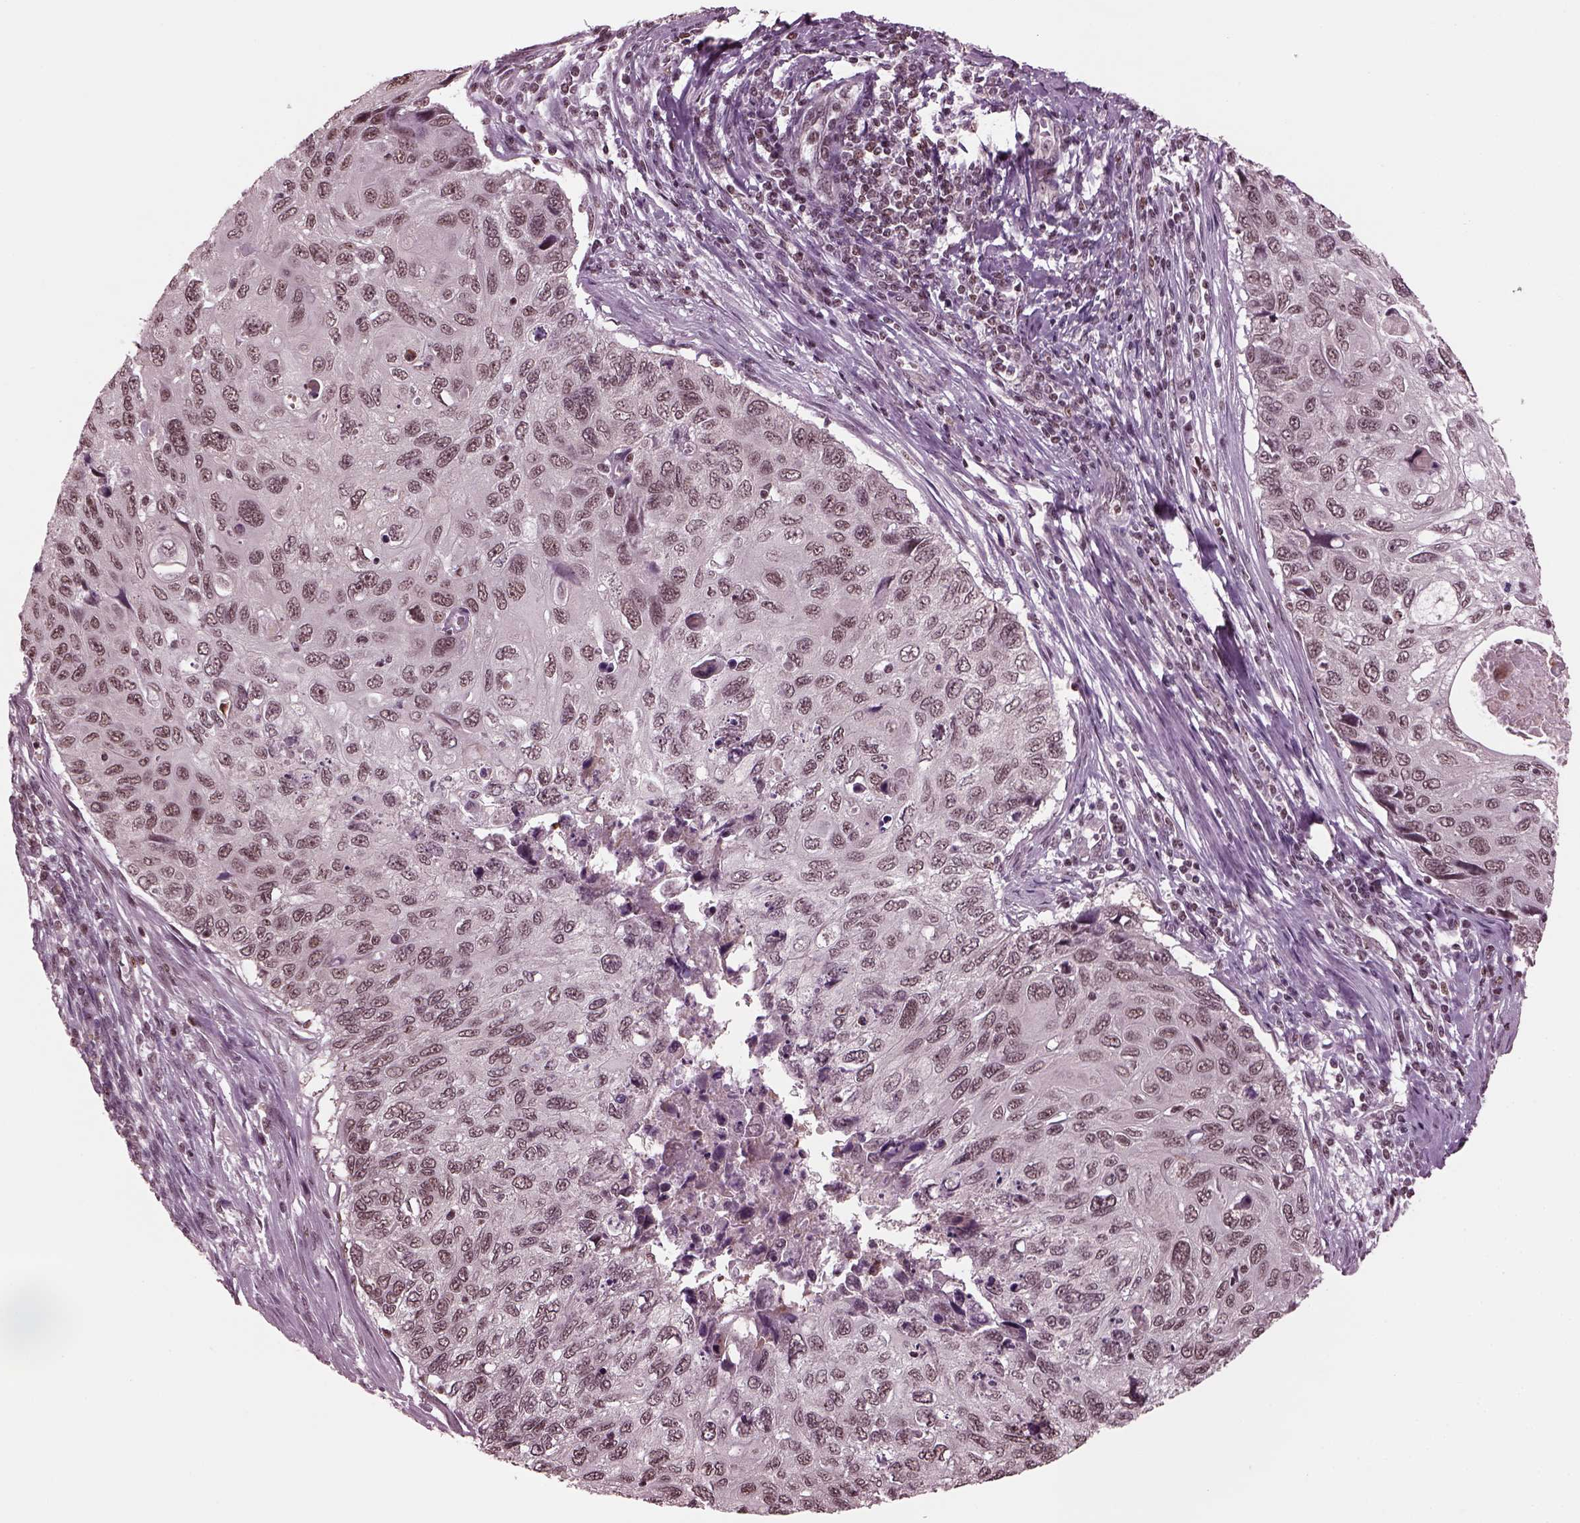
{"staining": {"intensity": "weak", "quantity": "25%-75%", "location": "nuclear"}, "tissue": "cervical cancer", "cell_type": "Tumor cells", "image_type": "cancer", "snomed": [{"axis": "morphology", "description": "Squamous cell carcinoma, NOS"}, {"axis": "topography", "description": "Cervix"}], "caption": "An IHC image of neoplastic tissue is shown. Protein staining in brown shows weak nuclear positivity in cervical cancer within tumor cells. The staining was performed using DAB to visualize the protein expression in brown, while the nuclei were stained in blue with hematoxylin (Magnification: 20x).", "gene": "RUVBL2", "patient": {"sex": "female", "age": 70}}